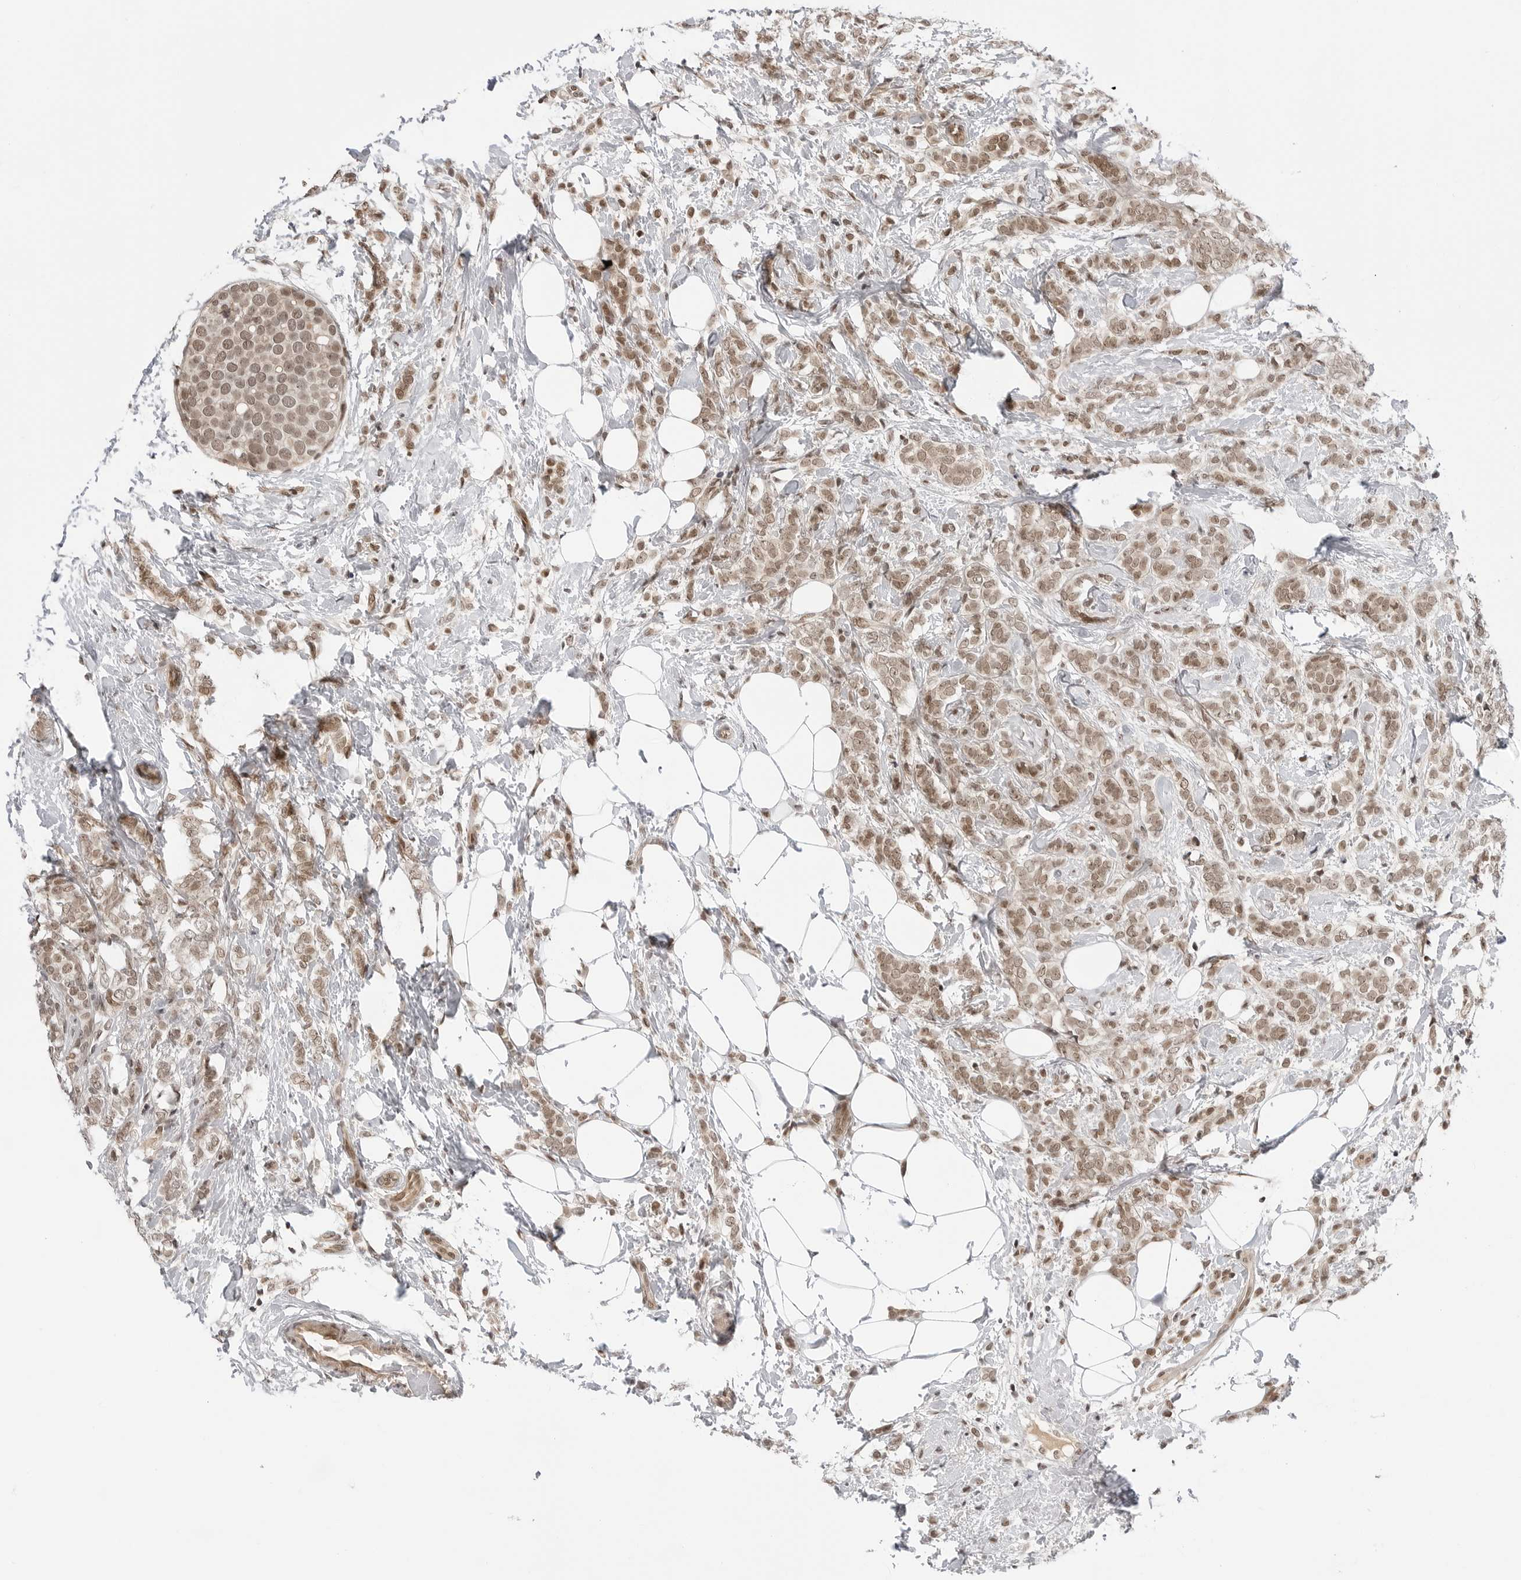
{"staining": {"intensity": "moderate", "quantity": ">75%", "location": "nuclear"}, "tissue": "breast cancer", "cell_type": "Tumor cells", "image_type": "cancer", "snomed": [{"axis": "morphology", "description": "Lobular carcinoma"}, {"axis": "topography", "description": "Breast"}], "caption": "Moderate nuclear protein expression is seen in about >75% of tumor cells in breast cancer (lobular carcinoma).", "gene": "C8orf33", "patient": {"sex": "female", "age": 50}}